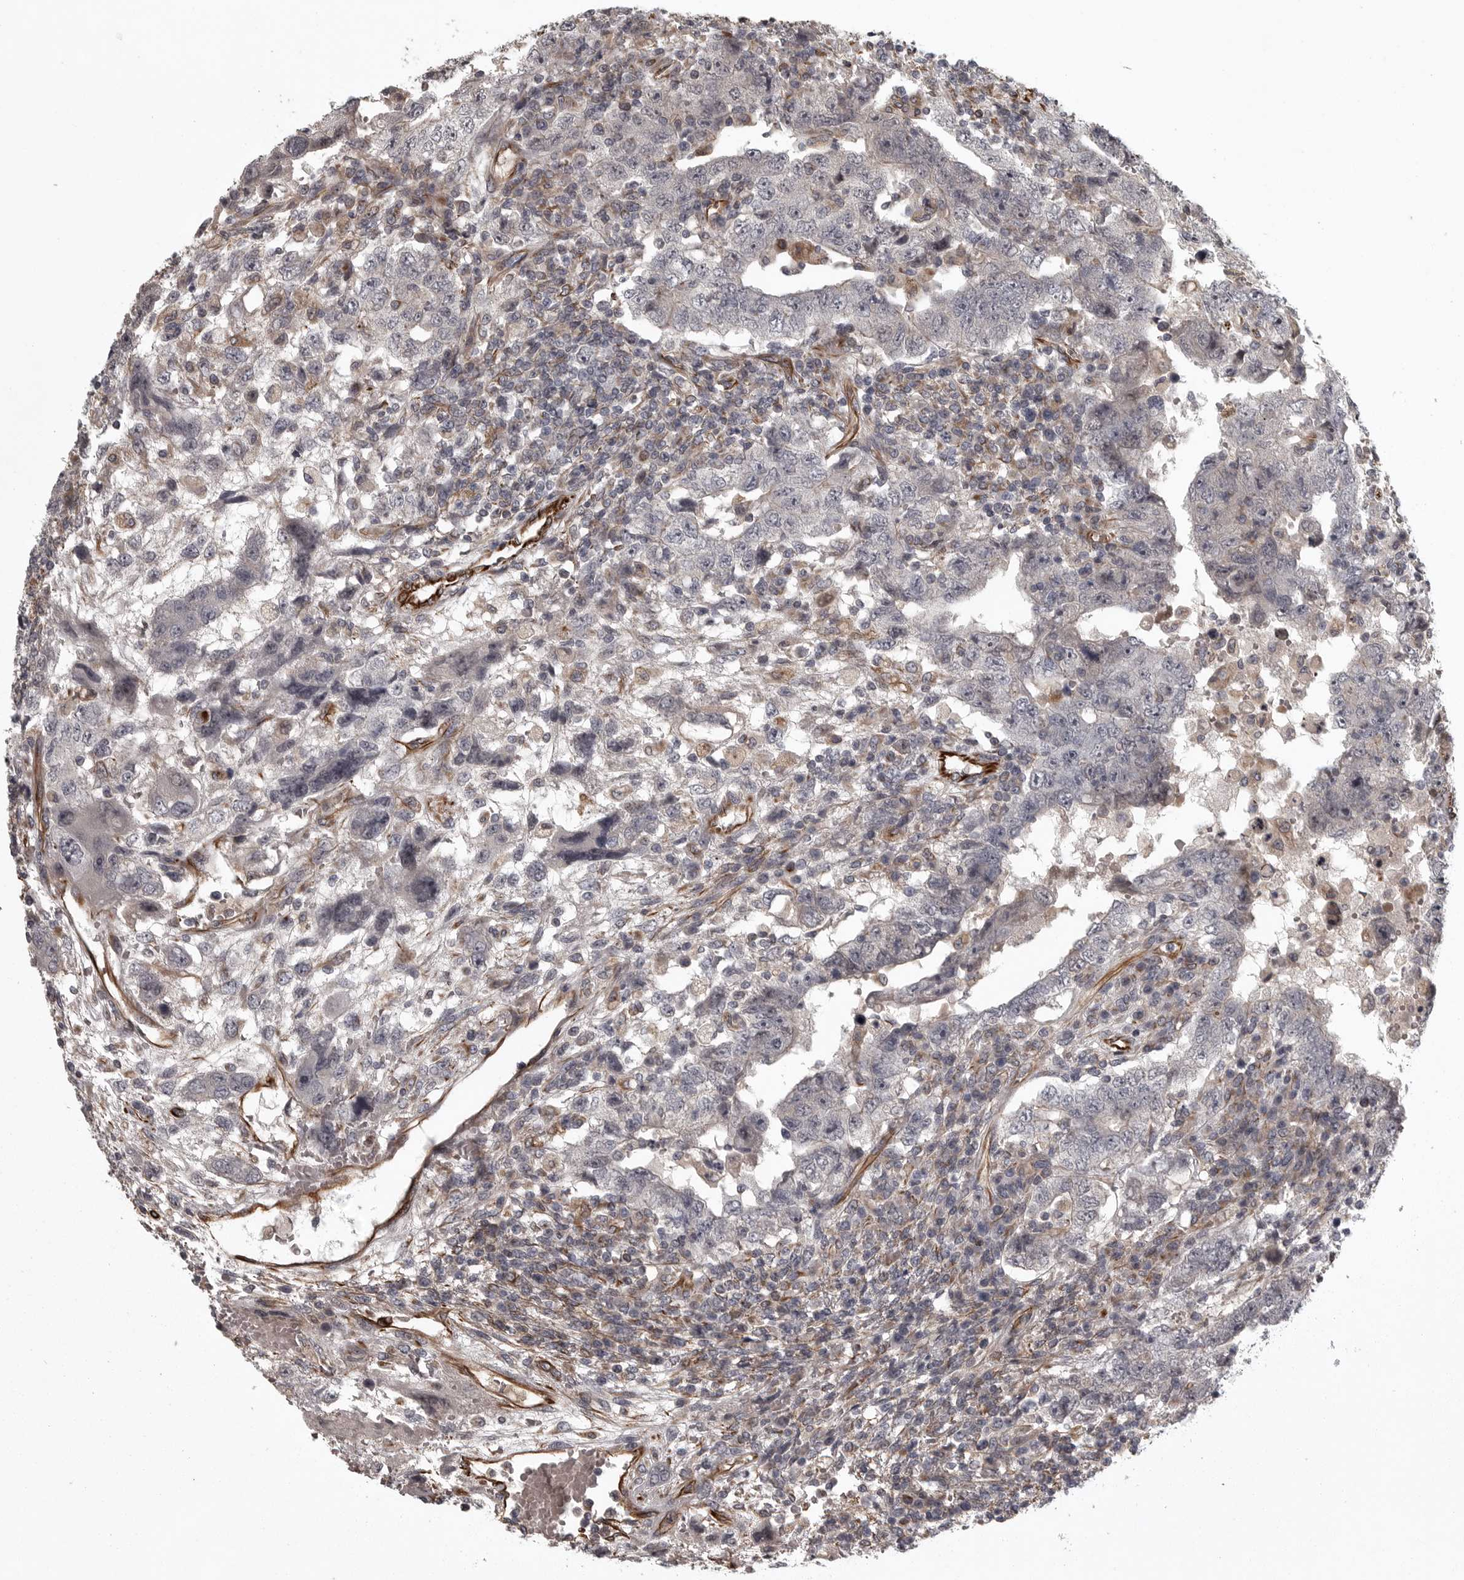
{"staining": {"intensity": "negative", "quantity": "none", "location": "none"}, "tissue": "testis cancer", "cell_type": "Tumor cells", "image_type": "cancer", "snomed": [{"axis": "morphology", "description": "Carcinoma, Embryonal, NOS"}, {"axis": "topography", "description": "Testis"}], "caption": "High power microscopy photomicrograph of an immunohistochemistry photomicrograph of testis cancer, revealing no significant positivity in tumor cells.", "gene": "FAAP100", "patient": {"sex": "male", "age": 26}}